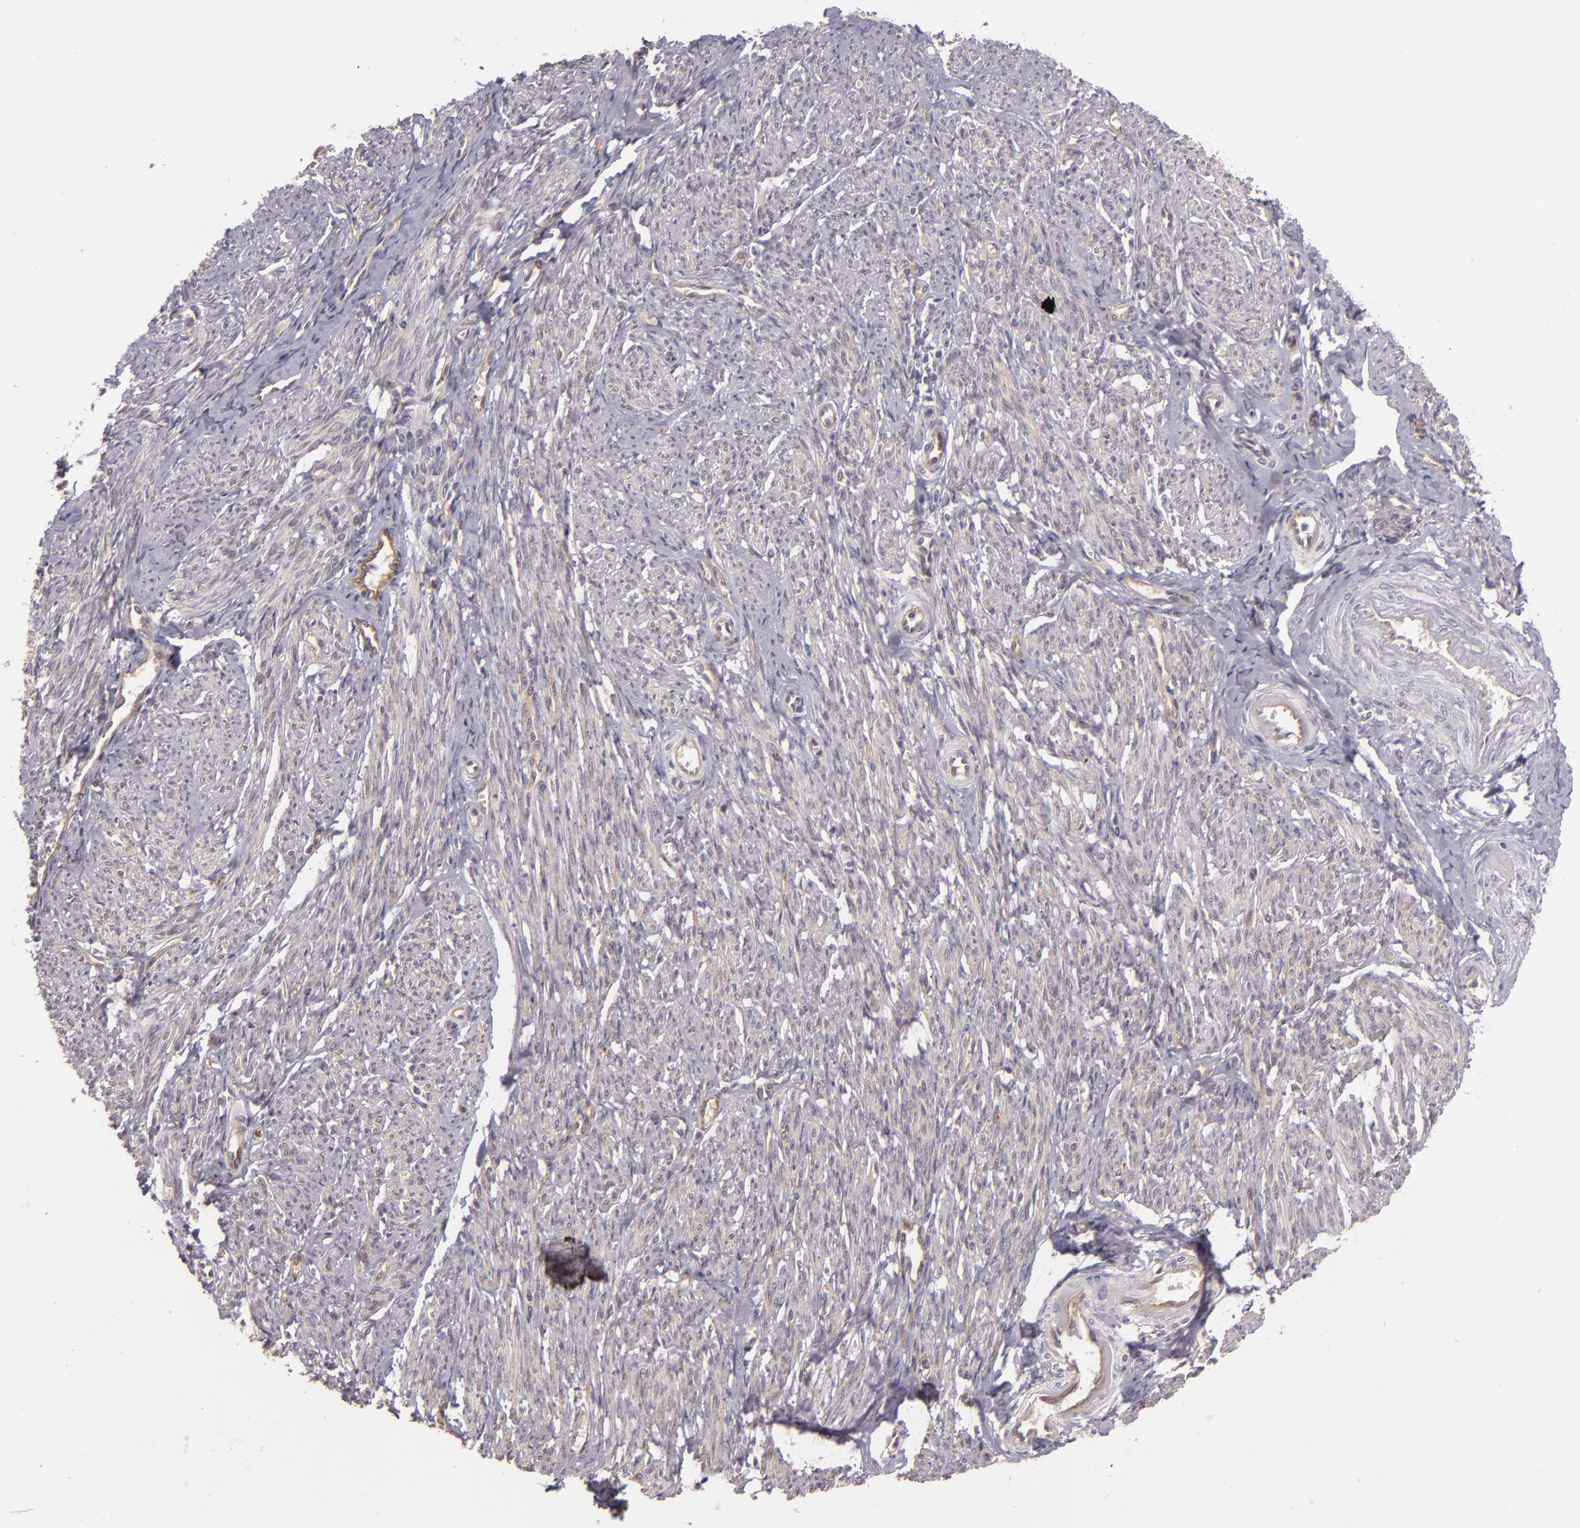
{"staining": {"intensity": "negative", "quantity": "none", "location": "none"}, "tissue": "smooth muscle", "cell_type": "Smooth muscle cells", "image_type": "normal", "snomed": [{"axis": "morphology", "description": "Normal tissue, NOS"}, {"axis": "topography", "description": "Smooth muscle"}, {"axis": "topography", "description": "Cervix"}], "caption": "Smooth muscle cells show no significant expression in unremarkable smooth muscle.", "gene": "SYTL4", "patient": {"sex": "female", "age": 70}}